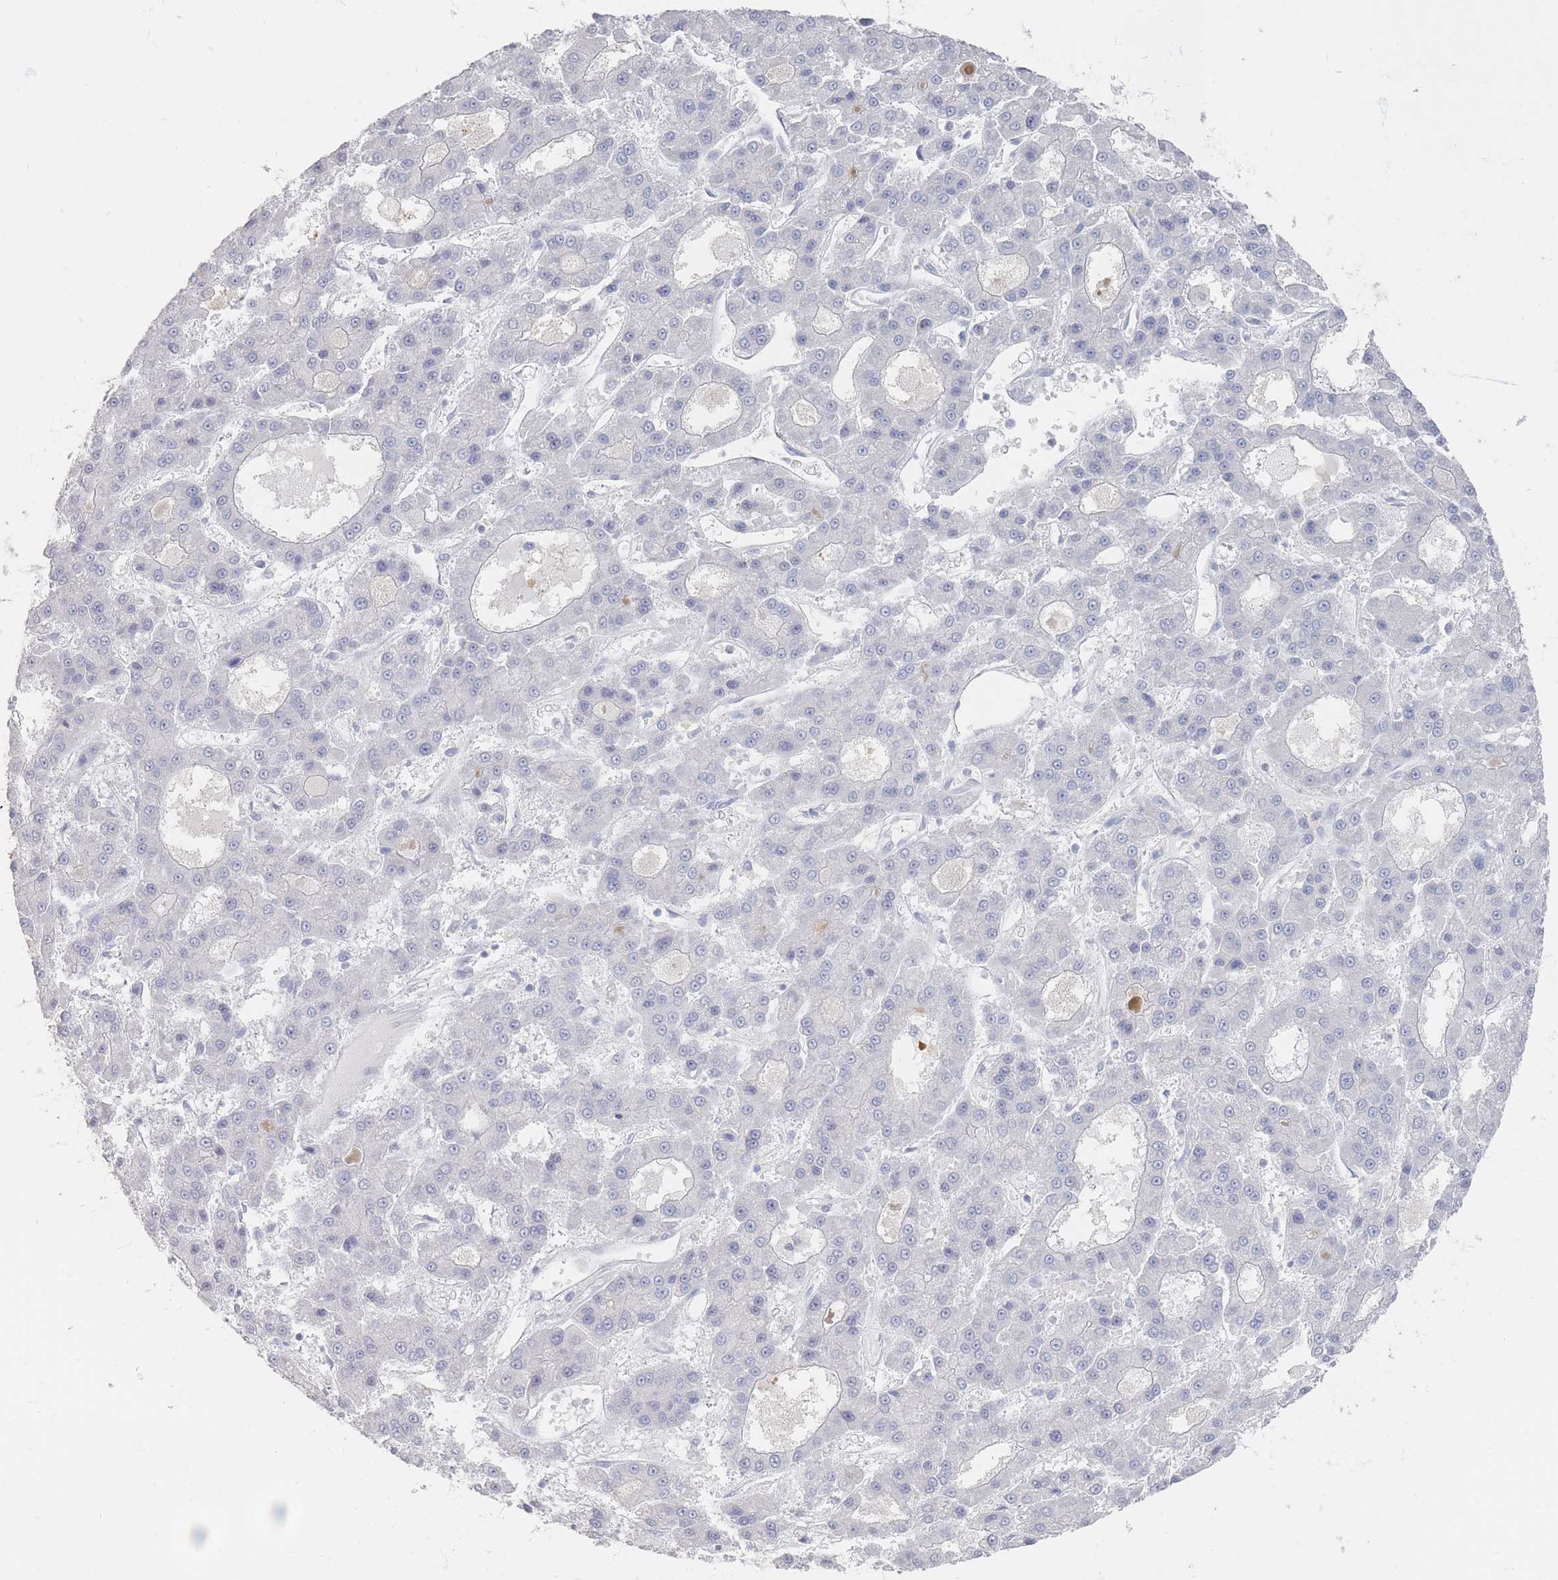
{"staining": {"intensity": "negative", "quantity": "none", "location": "none"}, "tissue": "liver cancer", "cell_type": "Tumor cells", "image_type": "cancer", "snomed": [{"axis": "morphology", "description": "Carcinoma, Hepatocellular, NOS"}, {"axis": "topography", "description": "Liver"}], "caption": "Micrograph shows no significant protein expression in tumor cells of liver cancer (hepatocellular carcinoma).", "gene": "CD37", "patient": {"sex": "male", "age": 70}}